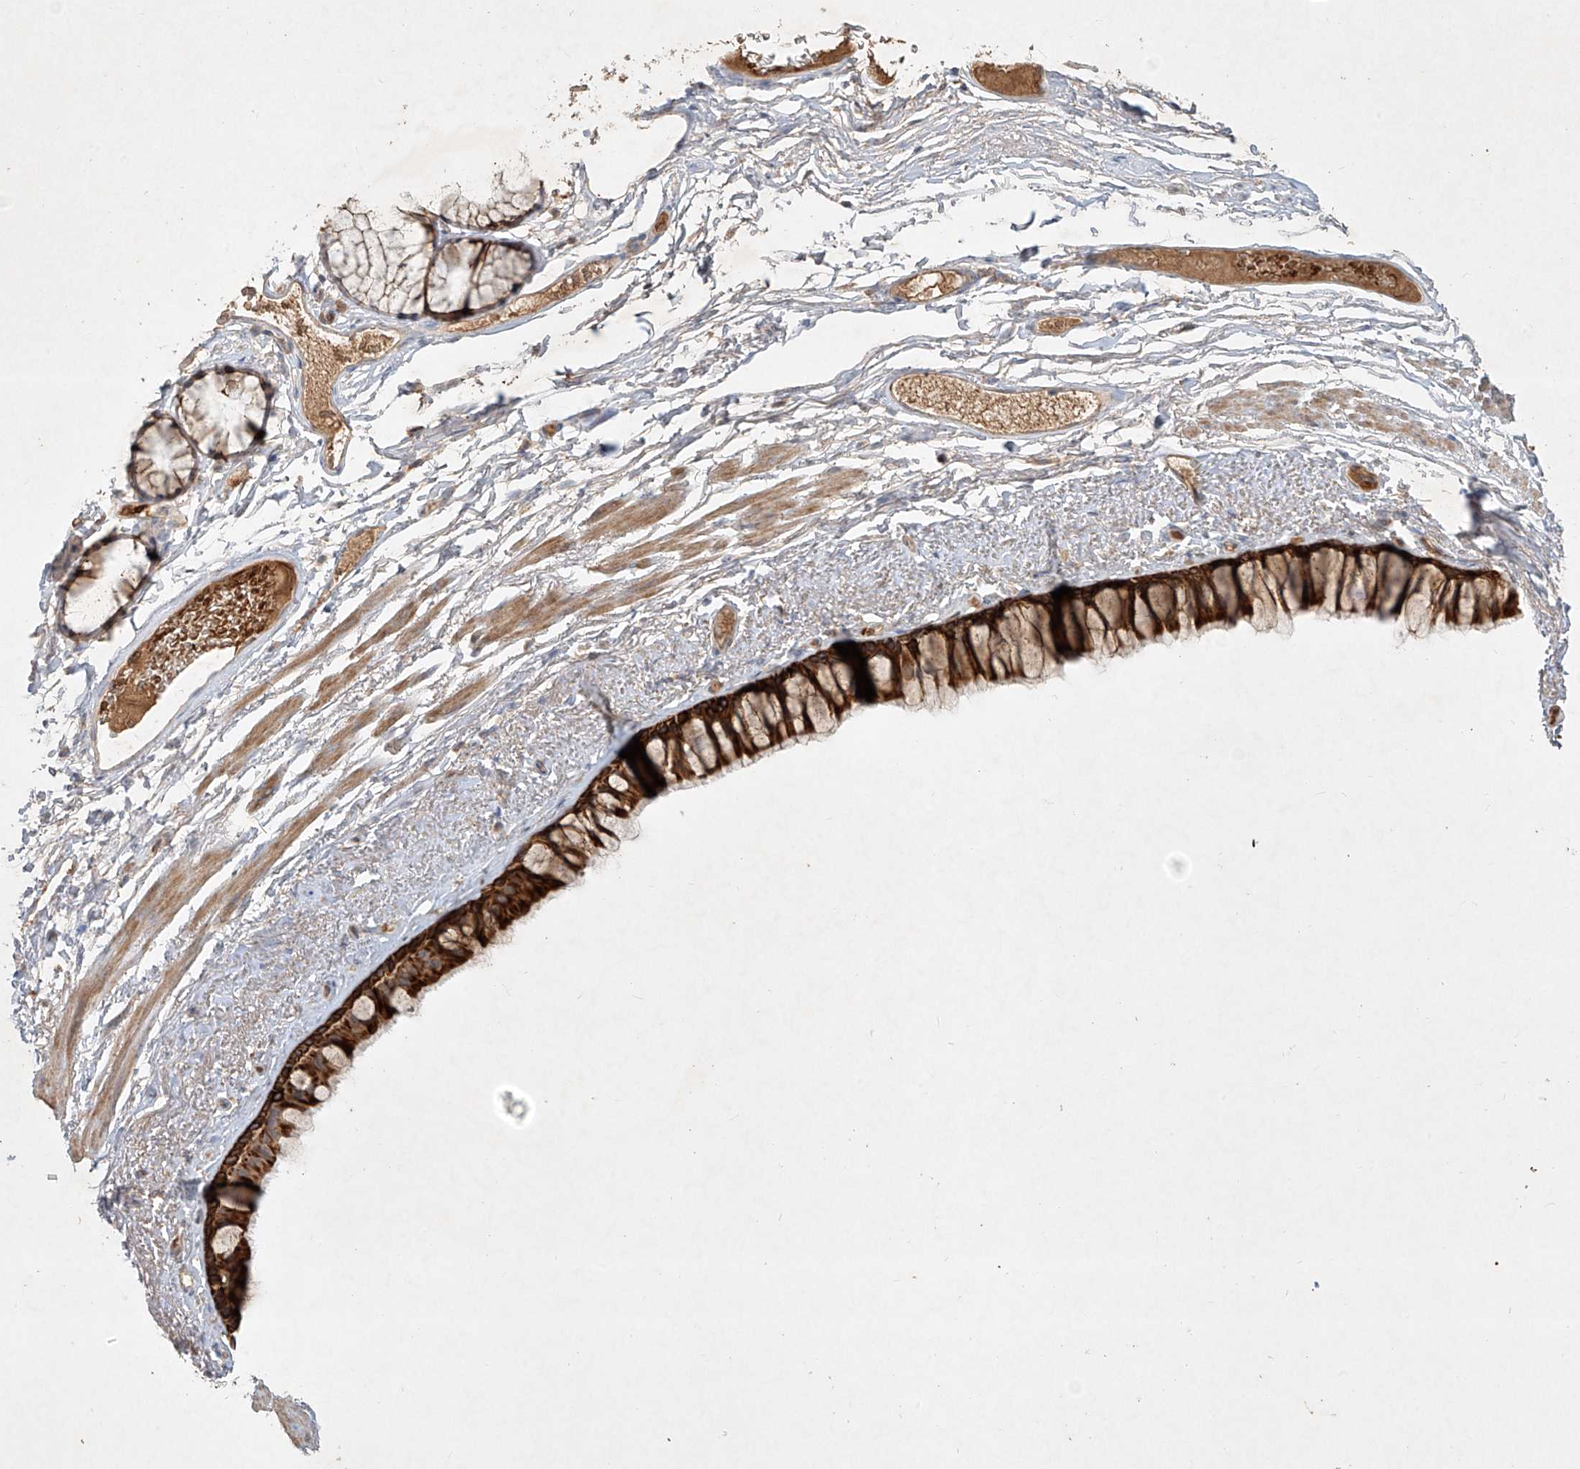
{"staining": {"intensity": "strong", "quantity": ">75%", "location": "cytoplasmic/membranous"}, "tissue": "bronchus", "cell_type": "Respiratory epithelial cells", "image_type": "normal", "snomed": [{"axis": "morphology", "description": "Normal tissue, NOS"}, {"axis": "topography", "description": "Cartilage tissue"}, {"axis": "topography", "description": "Bronchus"}], "caption": "Protein staining of normal bronchus exhibits strong cytoplasmic/membranous expression in approximately >75% of respiratory epithelial cells. Using DAB (brown) and hematoxylin (blue) stains, captured at high magnification using brightfield microscopy.", "gene": "KPNA7", "patient": {"sex": "female", "age": 73}}